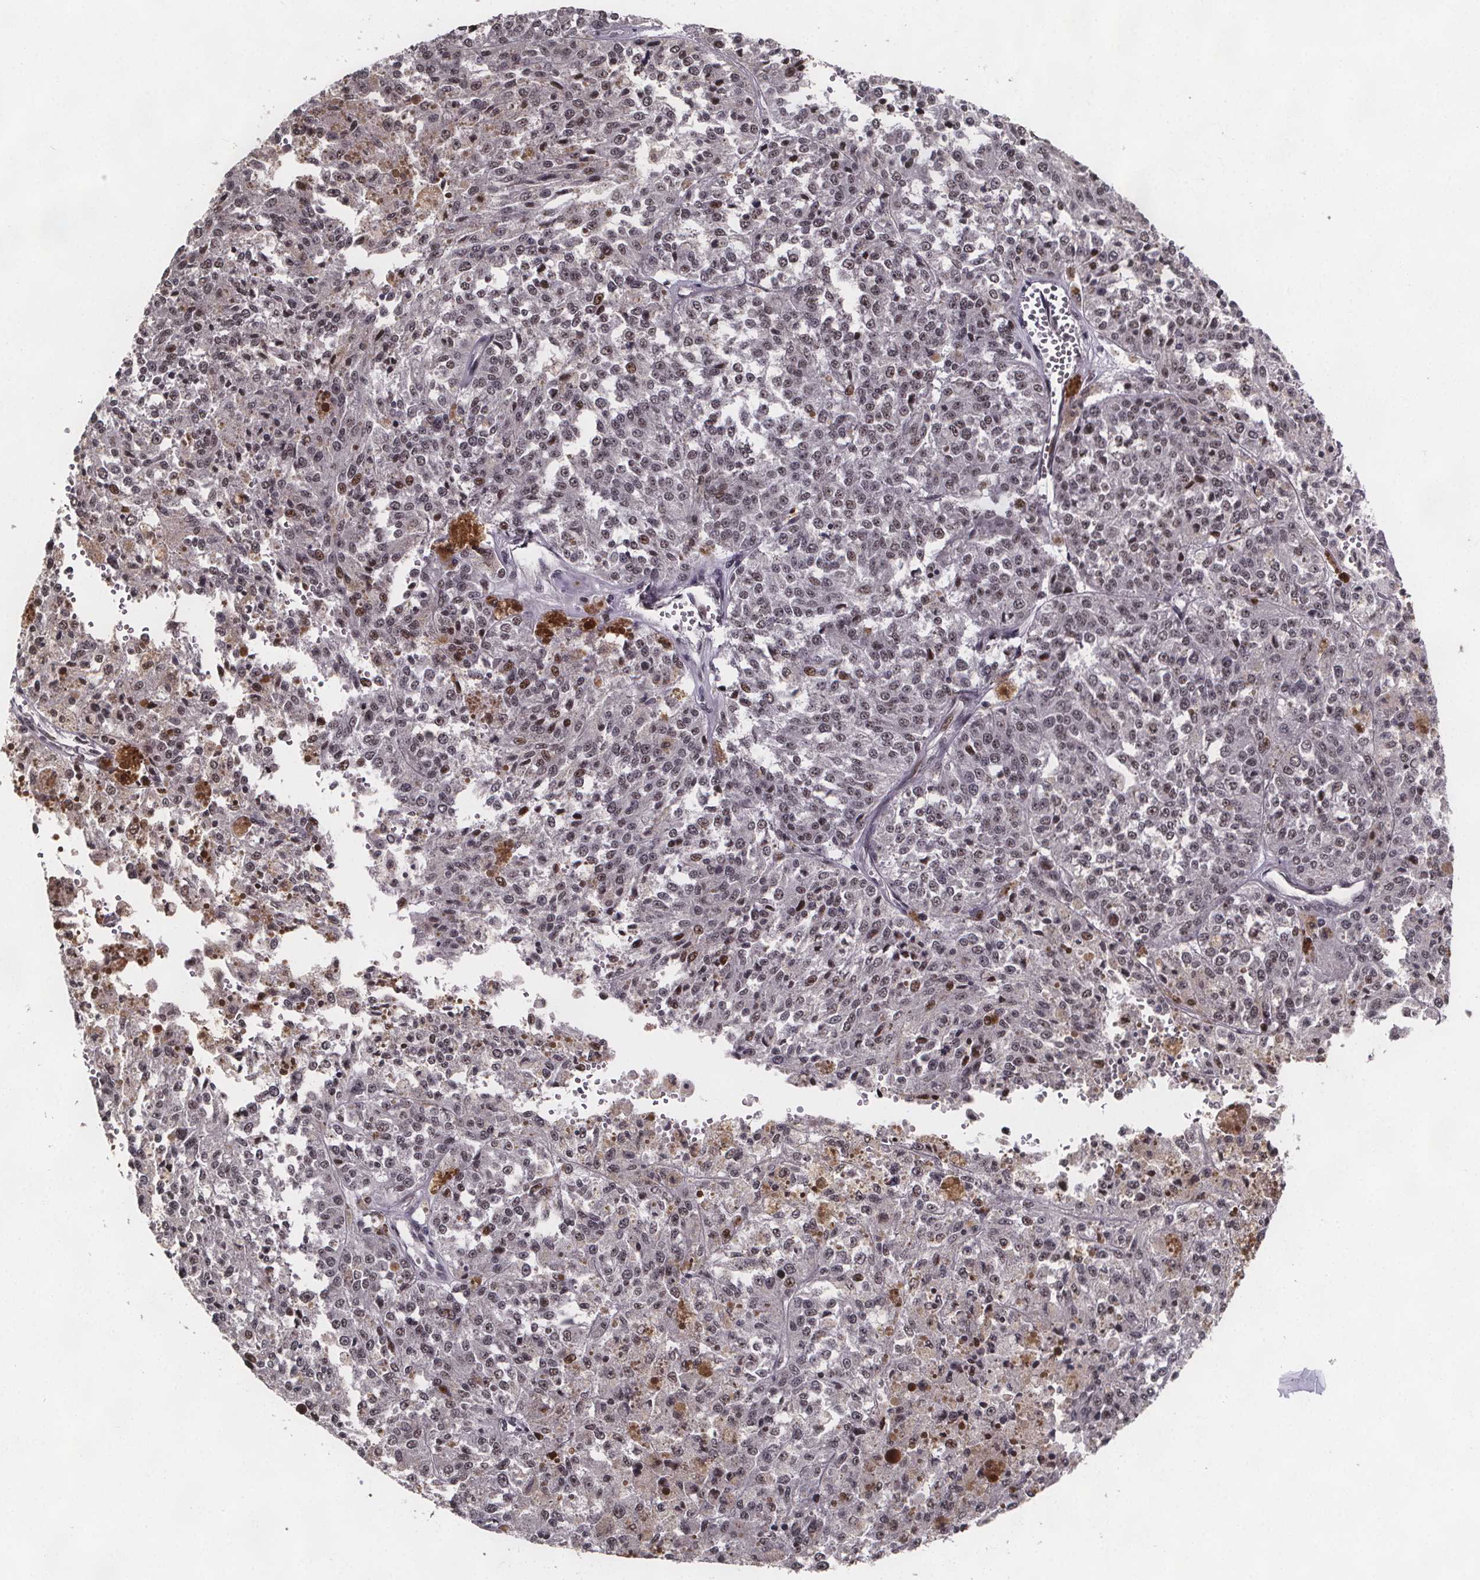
{"staining": {"intensity": "weak", "quantity": ">75%", "location": "nuclear"}, "tissue": "melanoma", "cell_type": "Tumor cells", "image_type": "cancer", "snomed": [{"axis": "morphology", "description": "Malignant melanoma, Metastatic site"}, {"axis": "topography", "description": "Lymph node"}], "caption": "The micrograph displays immunohistochemical staining of melanoma. There is weak nuclear expression is identified in about >75% of tumor cells.", "gene": "U2SURP", "patient": {"sex": "female", "age": 64}}